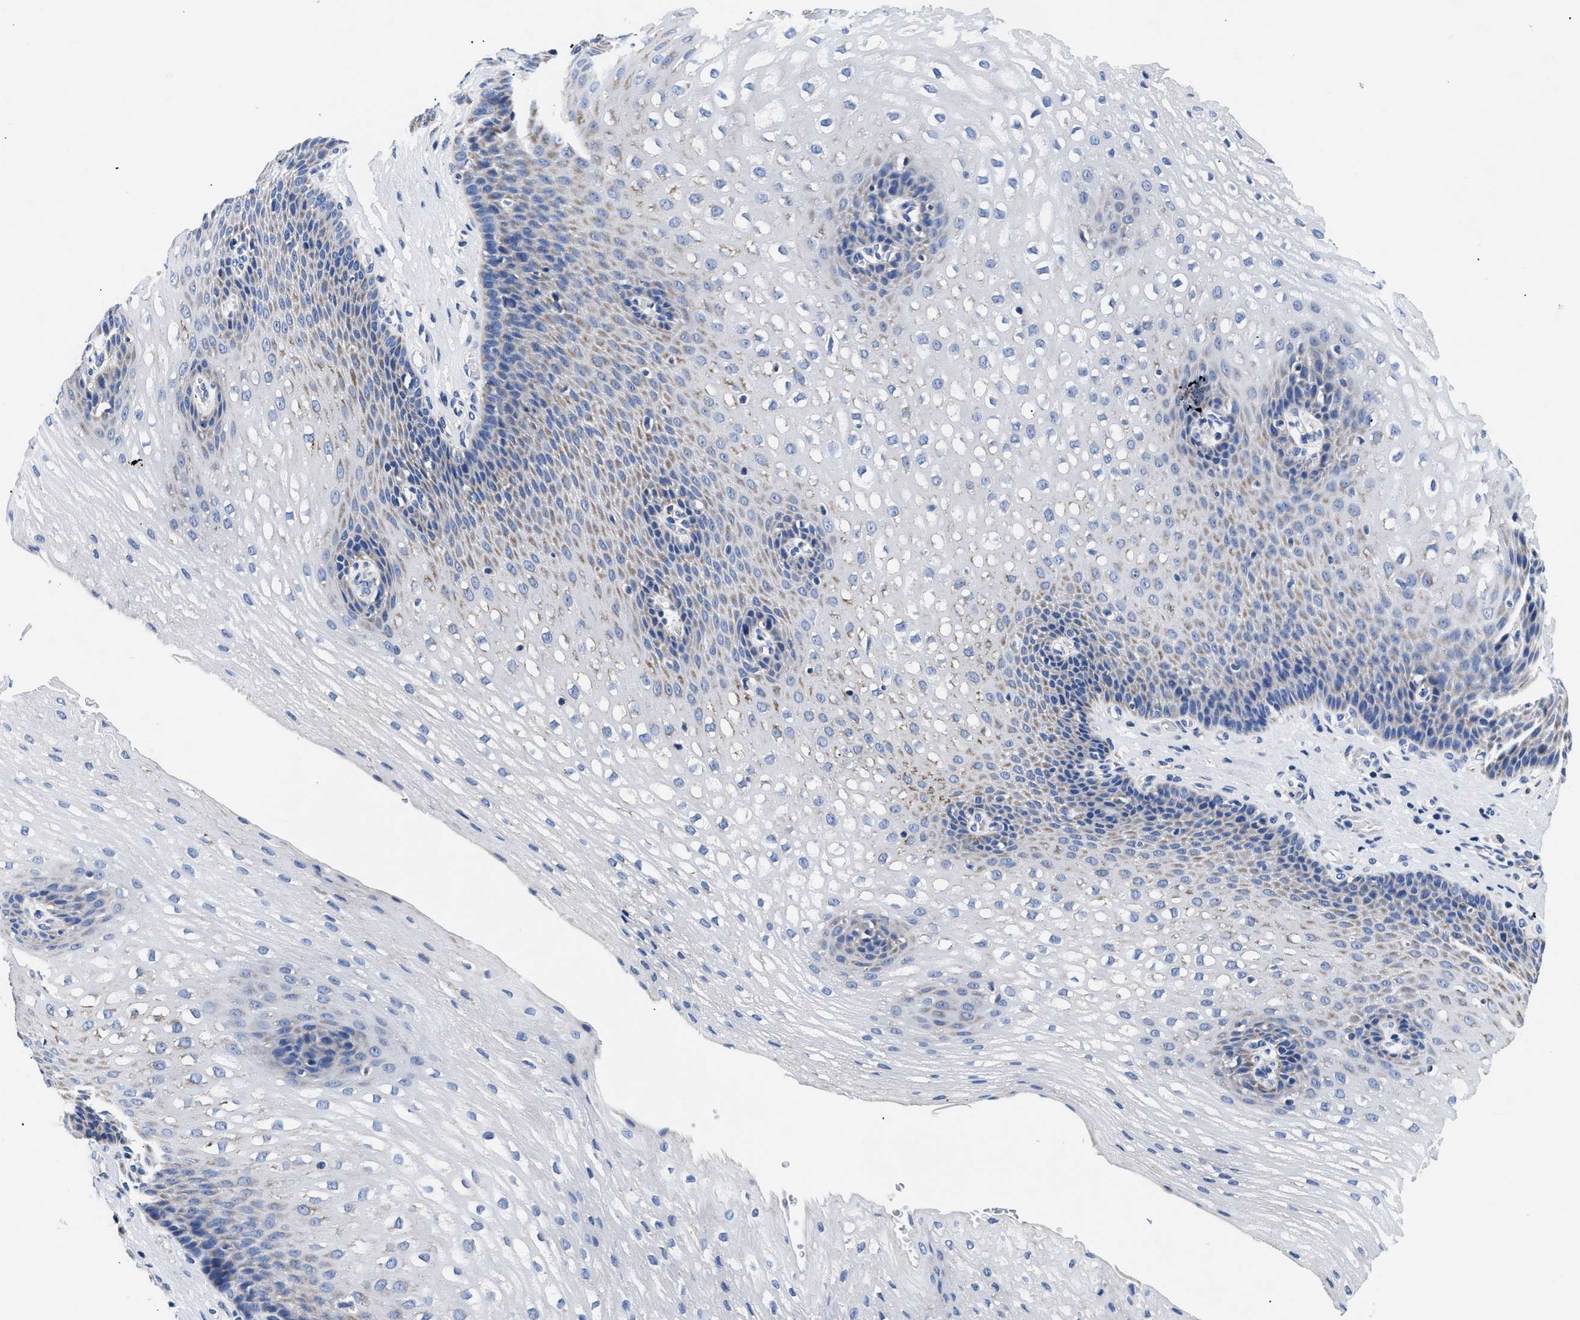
{"staining": {"intensity": "negative", "quantity": "none", "location": "none"}, "tissue": "esophagus", "cell_type": "Squamous epithelial cells", "image_type": "normal", "snomed": [{"axis": "morphology", "description": "Normal tissue, NOS"}, {"axis": "topography", "description": "Esophagus"}], "caption": "This is an immunohistochemistry histopathology image of normal human esophagus. There is no expression in squamous epithelial cells.", "gene": "GPR149", "patient": {"sex": "male", "age": 48}}